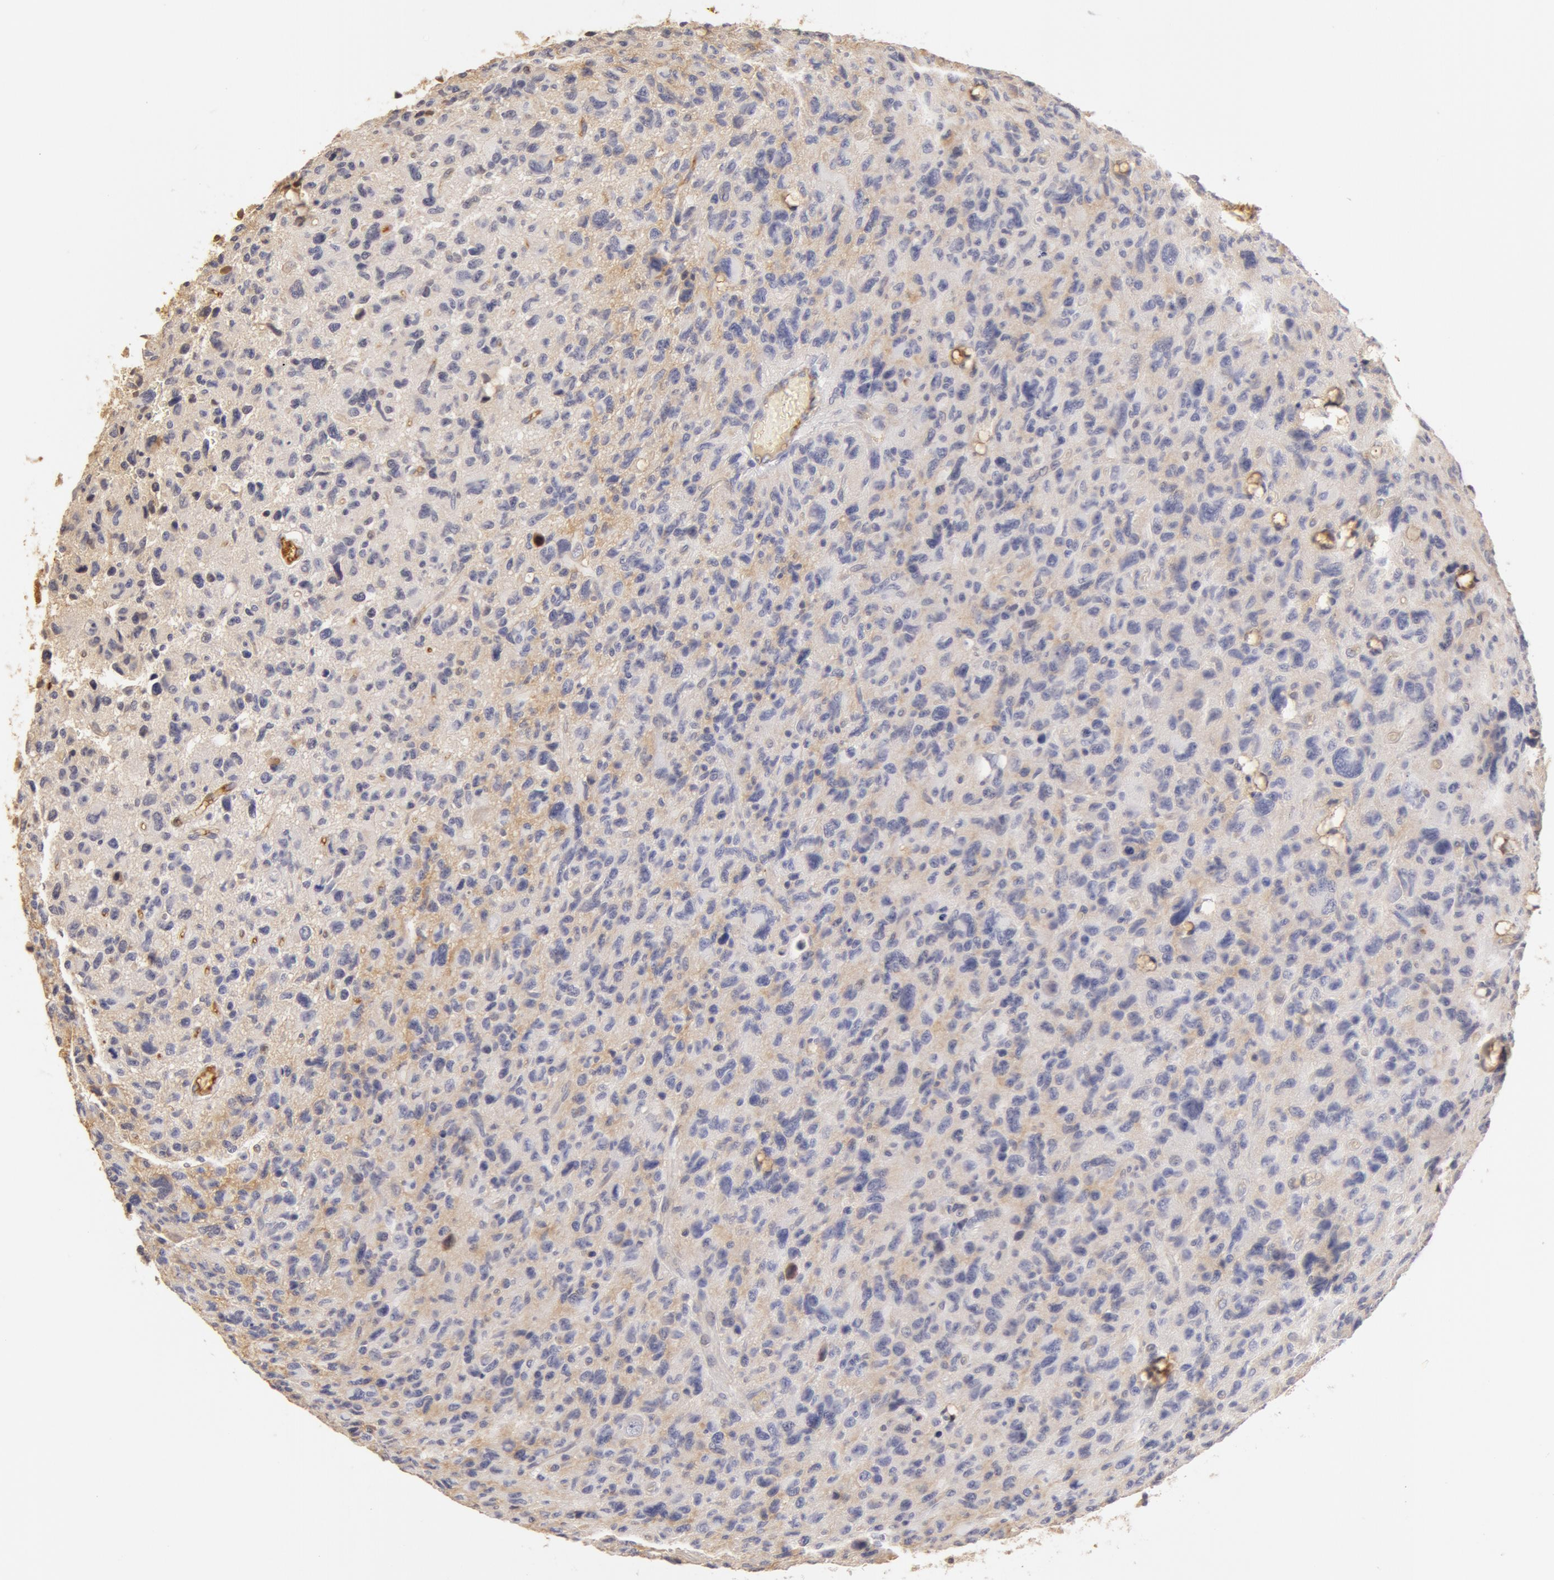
{"staining": {"intensity": "negative", "quantity": "none", "location": "none"}, "tissue": "glioma", "cell_type": "Tumor cells", "image_type": "cancer", "snomed": [{"axis": "morphology", "description": "Glioma, malignant, High grade"}, {"axis": "topography", "description": "Brain"}], "caption": "An immunohistochemistry micrograph of glioma is shown. There is no staining in tumor cells of glioma.", "gene": "TF", "patient": {"sex": "female", "age": 60}}